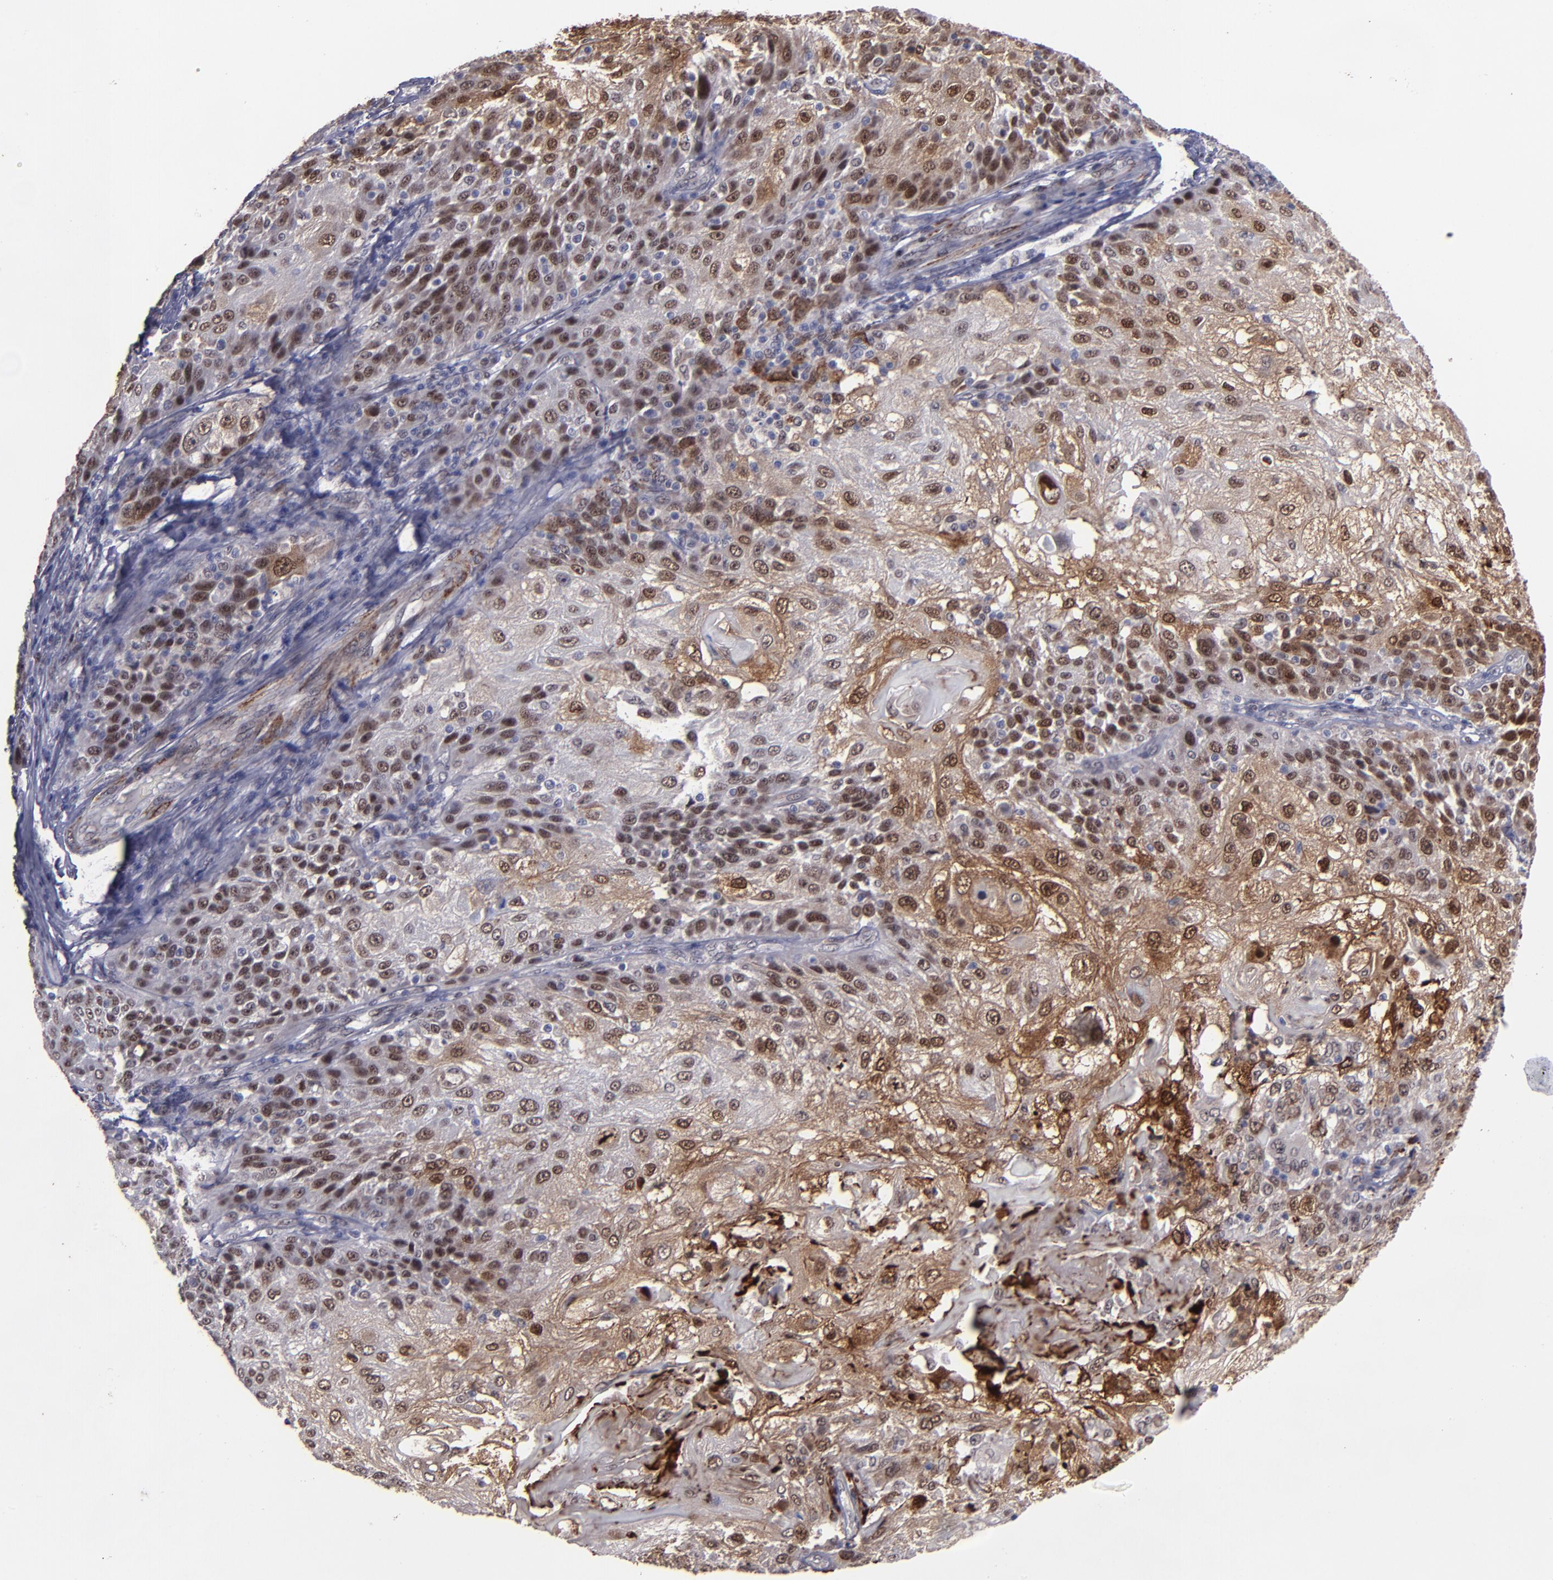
{"staining": {"intensity": "moderate", "quantity": ">75%", "location": "cytoplasmic/membranous,nuclear"}, "tissue": "skin cancer", "cell_type": "Tumor cells", "image_type": "cancer", "snomed": [{"axis": "morphology", "description": "Normal tissue, NOS"}, {"axis": "morphology", "description": "Squamous cell carcinoma, NOS"}, {"axis": "topography", "description": "Skin"}], "caption": "A photomicrograph of skin cancer (squamous cell carcinoma) stained for a protein reveals moderate cytoplasmic/membranous and nuclear brown staining in tumor cells.", "gene": "RREB1", "patient": {"sex": "female", "age": 83}}